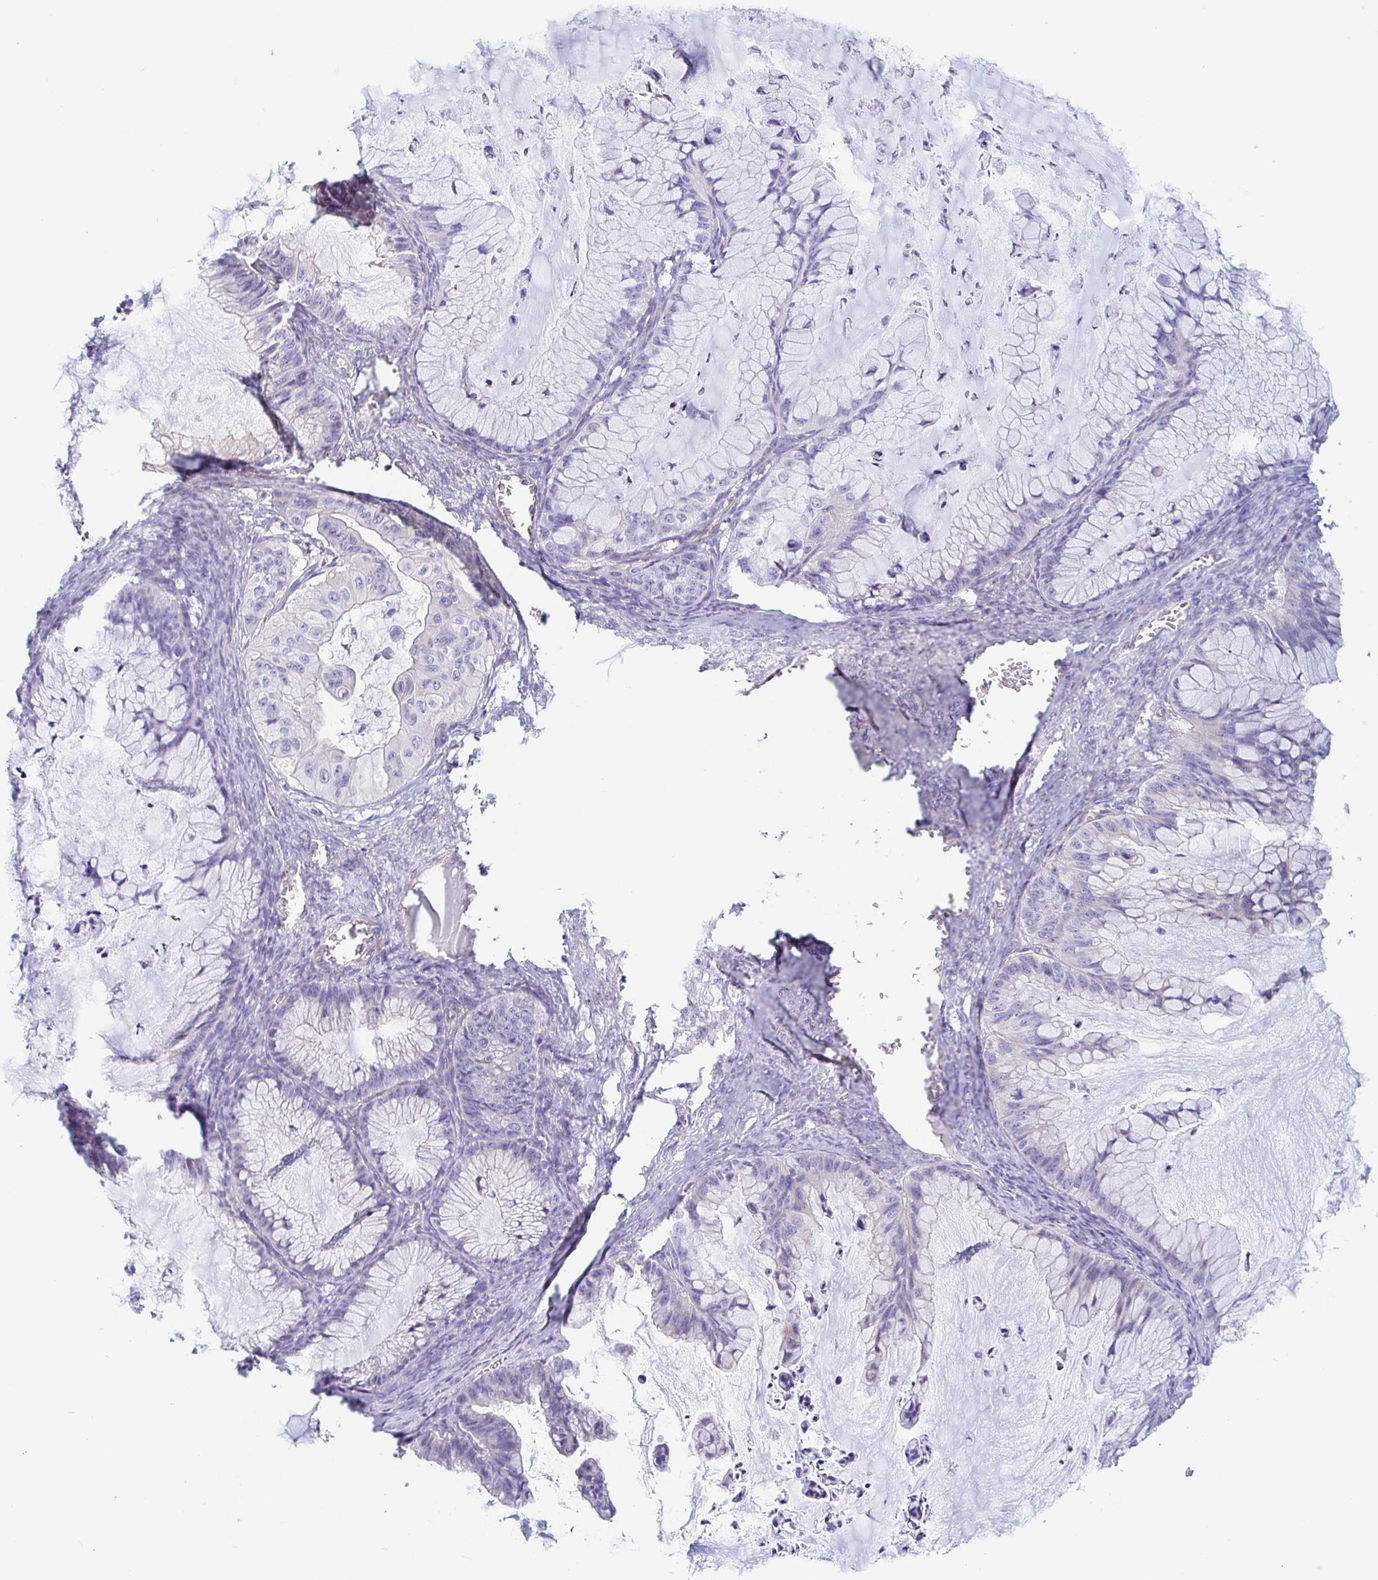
{"staining": {"intensity": "negative", "quantity": "none", "location": "none"}, "tissue": "ovarian cancer", "cell_type": "Tumor cells", "image_type": "cancer", "snomed": [{"axis": "morphology", "description": "Cystadenocarcinoma, mucinous, NOS"}, {"axis": "topography", "description": "Ovary"}], "caption": "High power microscopy photomicrograph of an immunohistochemistry micrograph of mucinous cystadenocarcinoma (ovarian), revealing no significant positivity in tumor cells.", "gene": "ARL4D", "patient": {"sex": "female", "age": 72}}